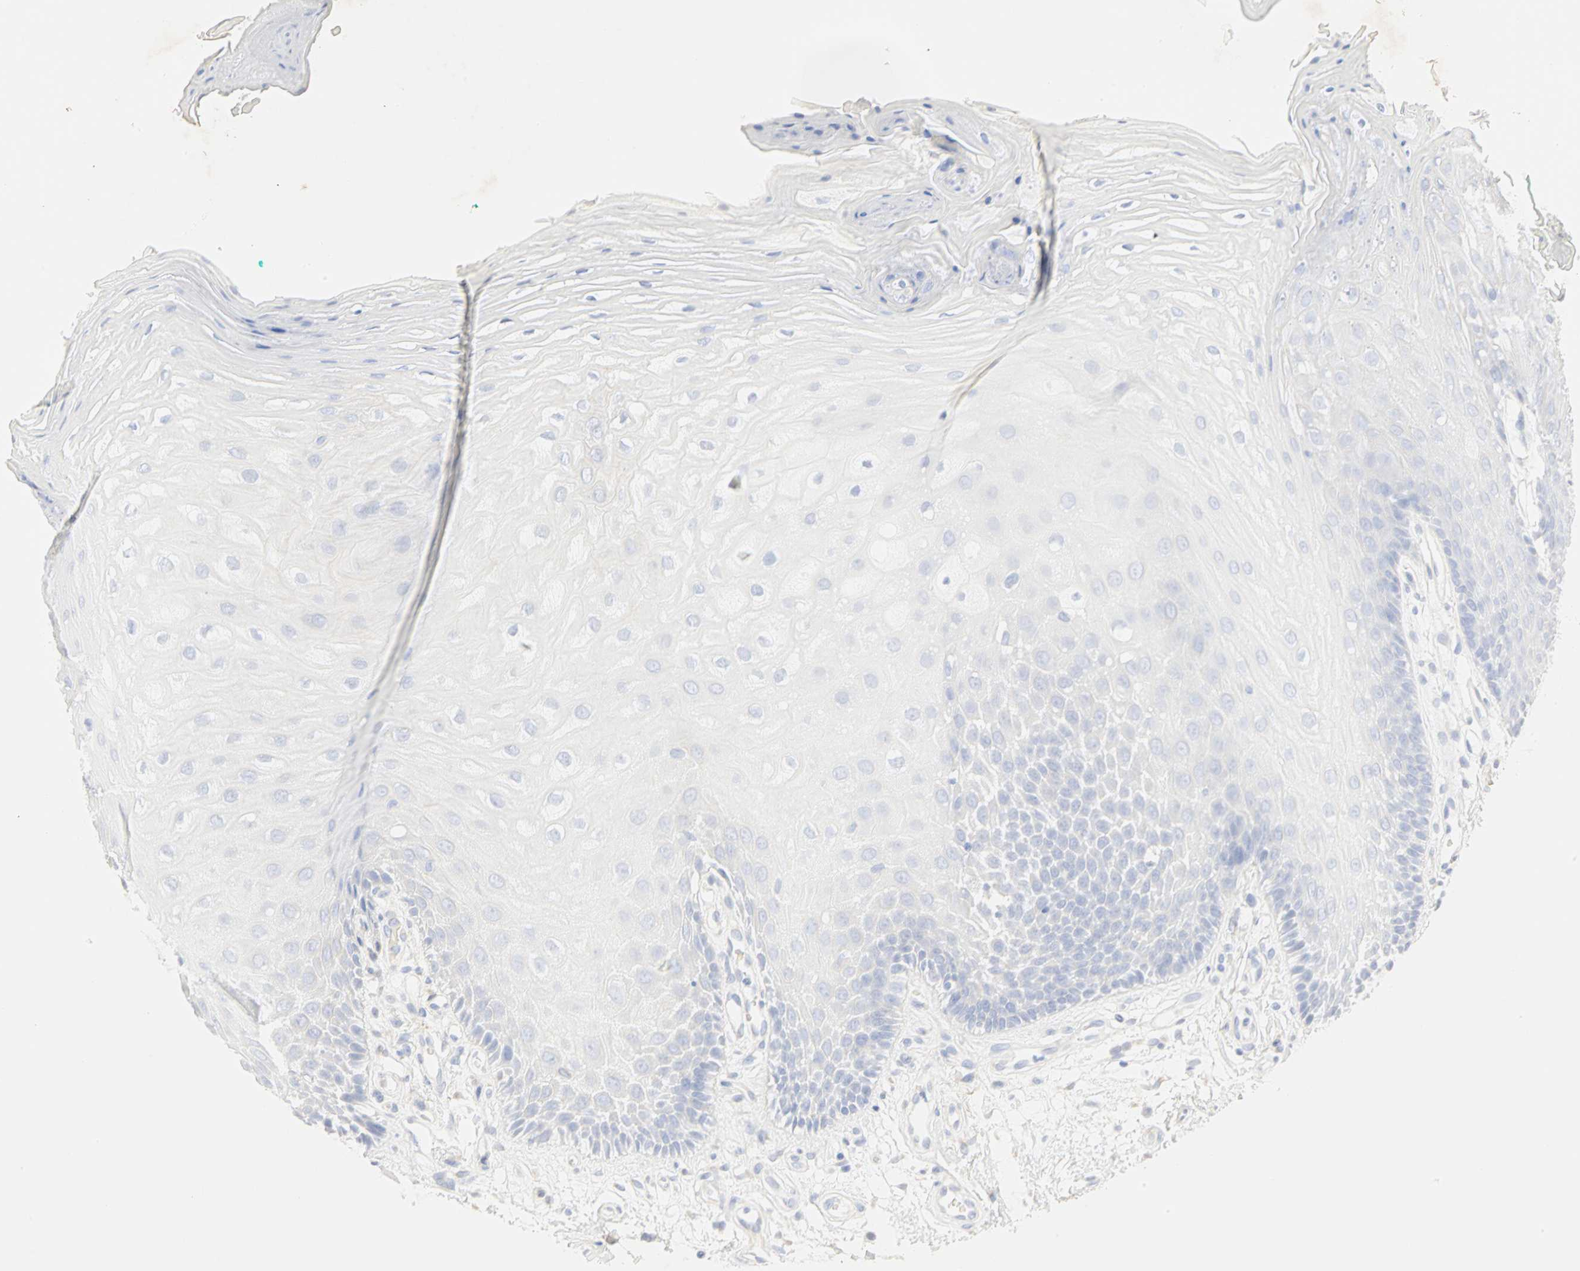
{"staining": {"intensity": "weak", "quantity": "<25%", "location": "cytoplasmic/membranous"}, "tissue": "oral mucosa", "cell_type": "Squamous epithelial cells", "image_type": "normal", "snomed": [{"axis": "morphology", "description": "Normal tissue, NOS"}, {"axis": "morphology", "description": "Squamous cell carcinoma, NOS"}, {"axis": "topography", "description": "Skeletal muscle"}, {"axis": "topography", "description": "Oral tissue"}, {"axis": "topography", "description": "Head-Neck"}], "caption": "The micrograph demonstrates no significant staining in squamous epithelial cells of oral mucosa.", "gene": "GNRH2", "patient": {"sex": "female", "age": 84}}